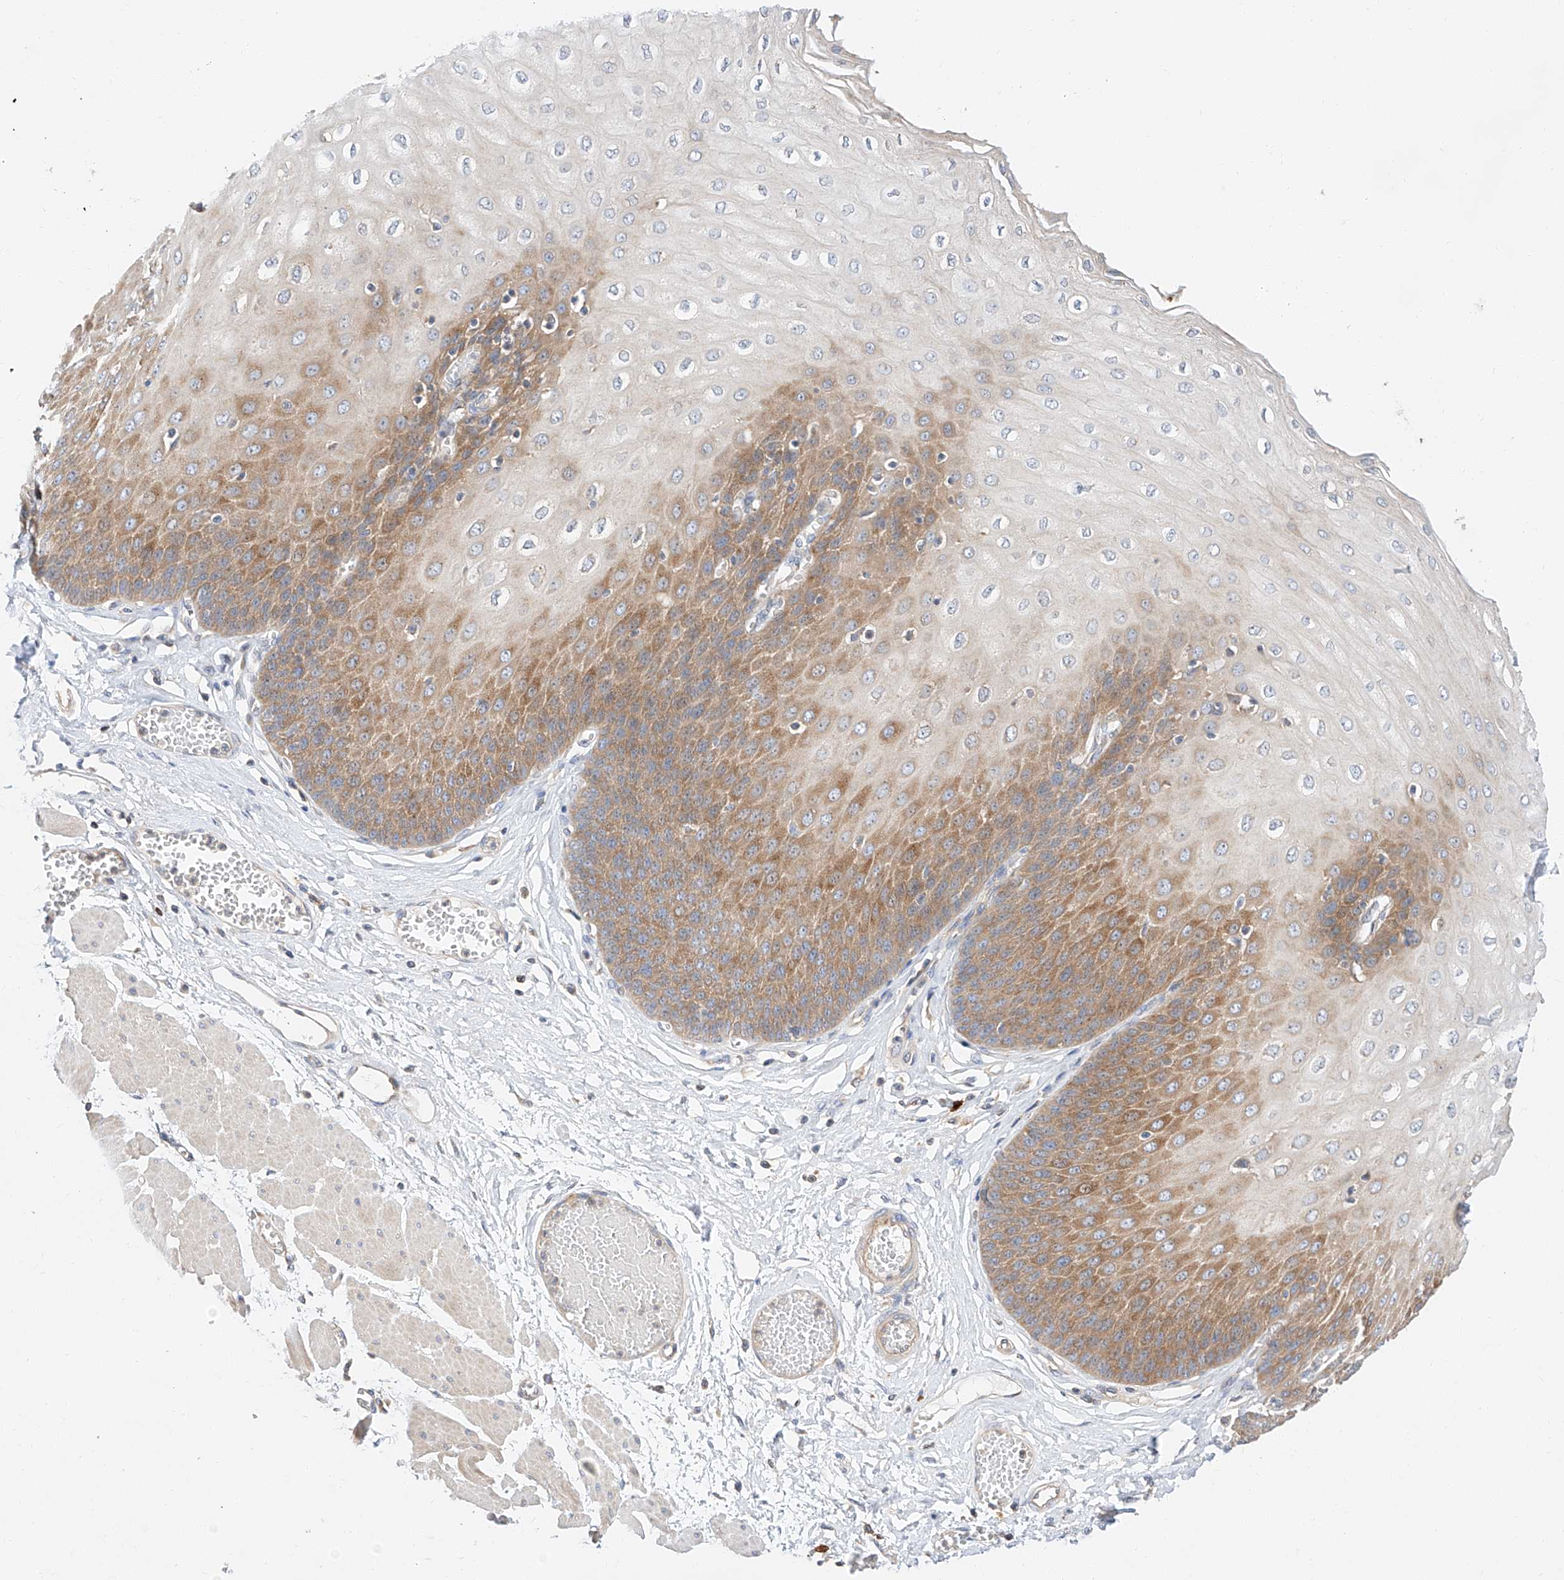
{"staining": {"intensity": "moderate", "quantity": "25%-75%", "location": "cytoplasmic/membranous"}, "tissue": "esophagus", "cell_type": "Squamous epithelial cells", "image_type": "normal", "snomed": [{"axis": "morphology", "description": "Normal tissue, NOS"}, {"axis": "topography", "description": "Esophagus"}], "caption": "IHC photomicrograph of normal human esophagus stained for a protein (brown), which demonstrates medium levels of moderate cytoplasmic/membranous positivity in about 25%-75% of squamous epithelial cells.", "gene": "GLMN", "patient": {"sex": "male", "age": 60}}